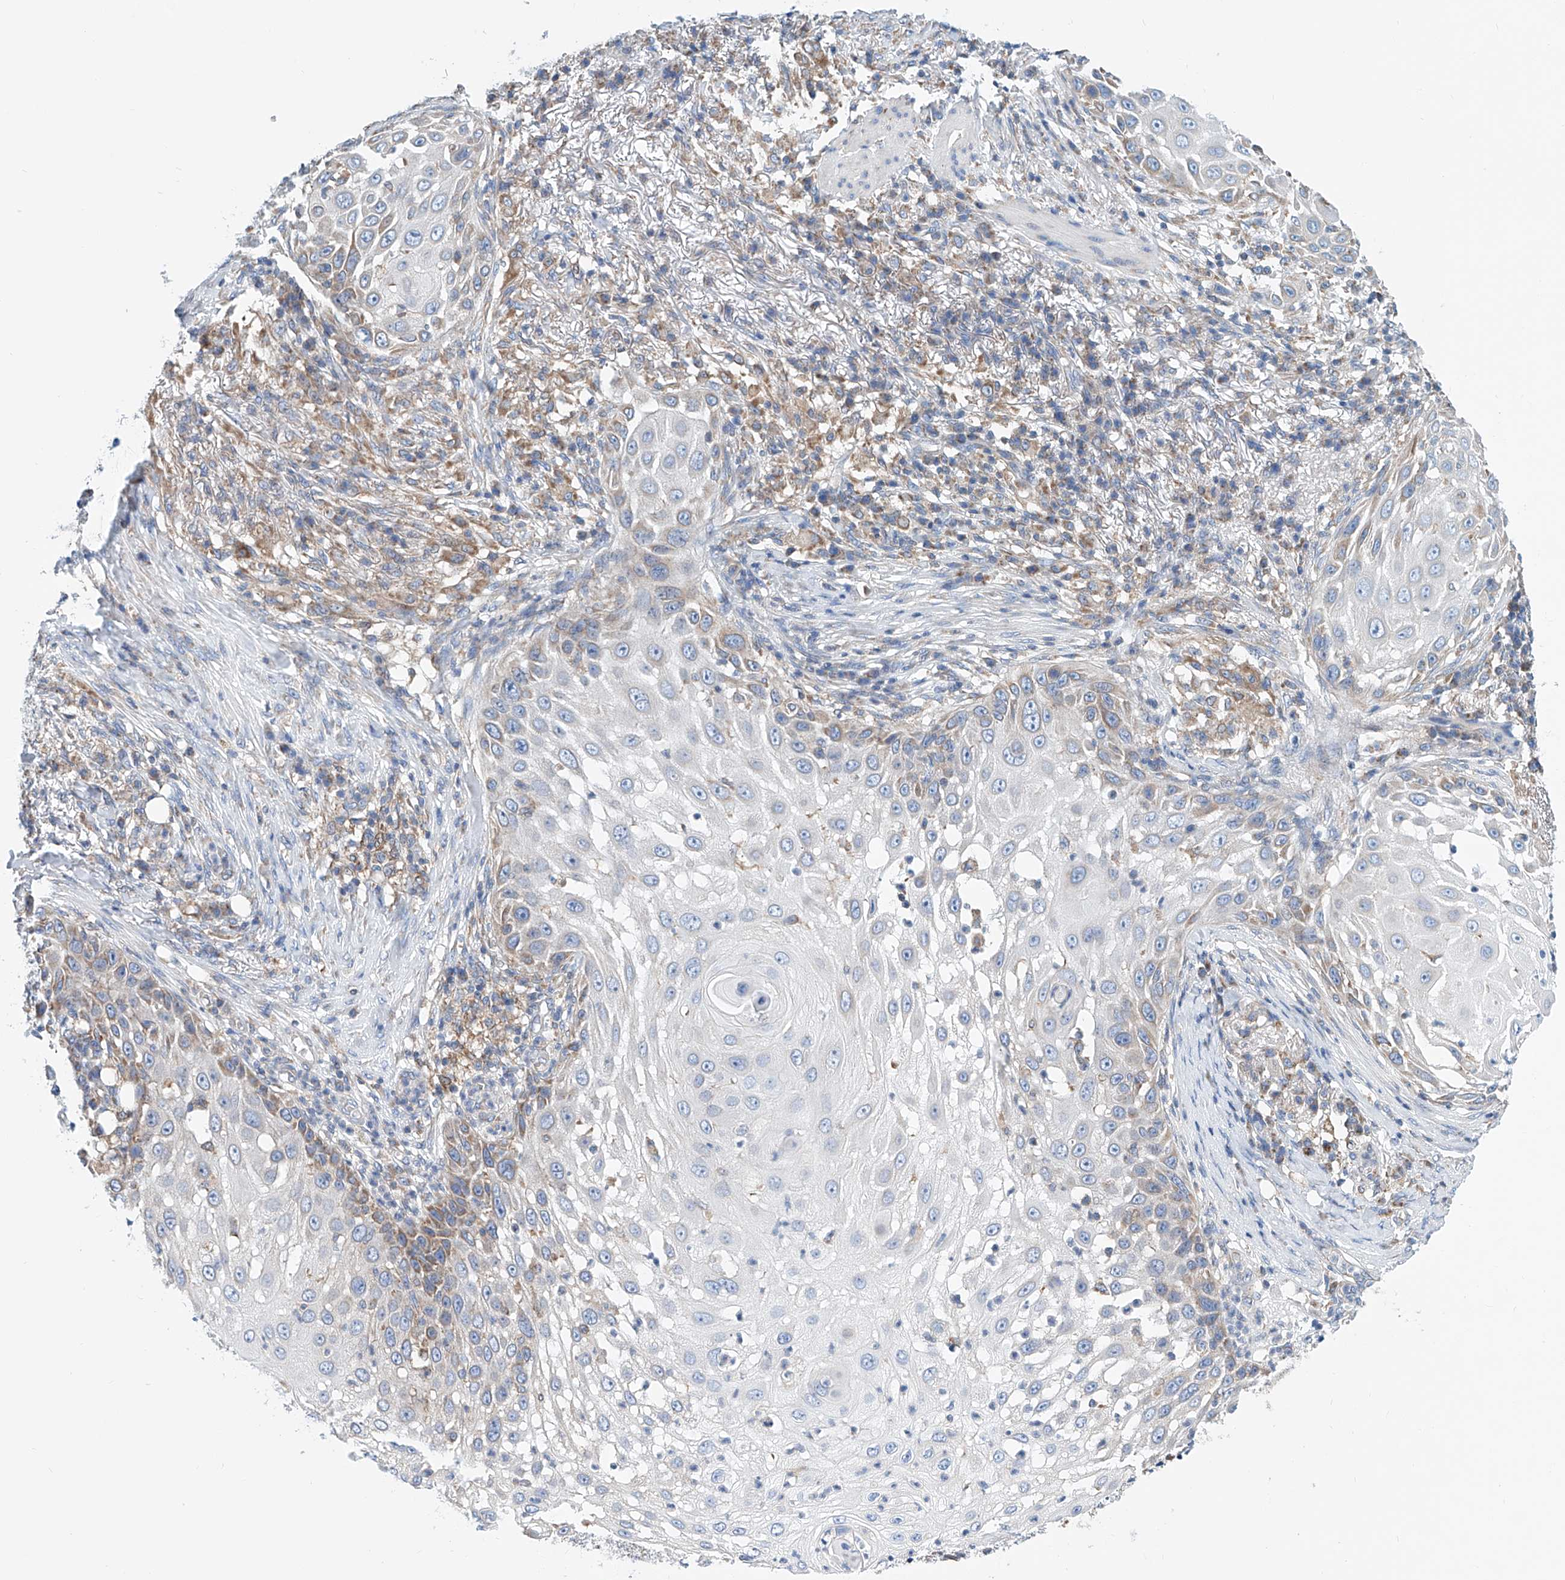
{"staining": {"intensity": "weak", "quantity": "<25%", "location": "cytoplasmic/membranous"}, "tissue": "skin cancer", "cell_type": "Tumor cells", "image_type": "cancer", "snomed": [{"axis": "morphology", "description": "Squamous cell carcinoma, NOS"}, {"axis": "topography", "description": "Skin"}], "caption": "Skin cancer was stained to show a protein in brown. There is no significant staining in tumor cells. (DAB IHC with hematoxylin counter stain).", "gene": "MAD2L1", "patient": {"sex": "female", "age": 44}}